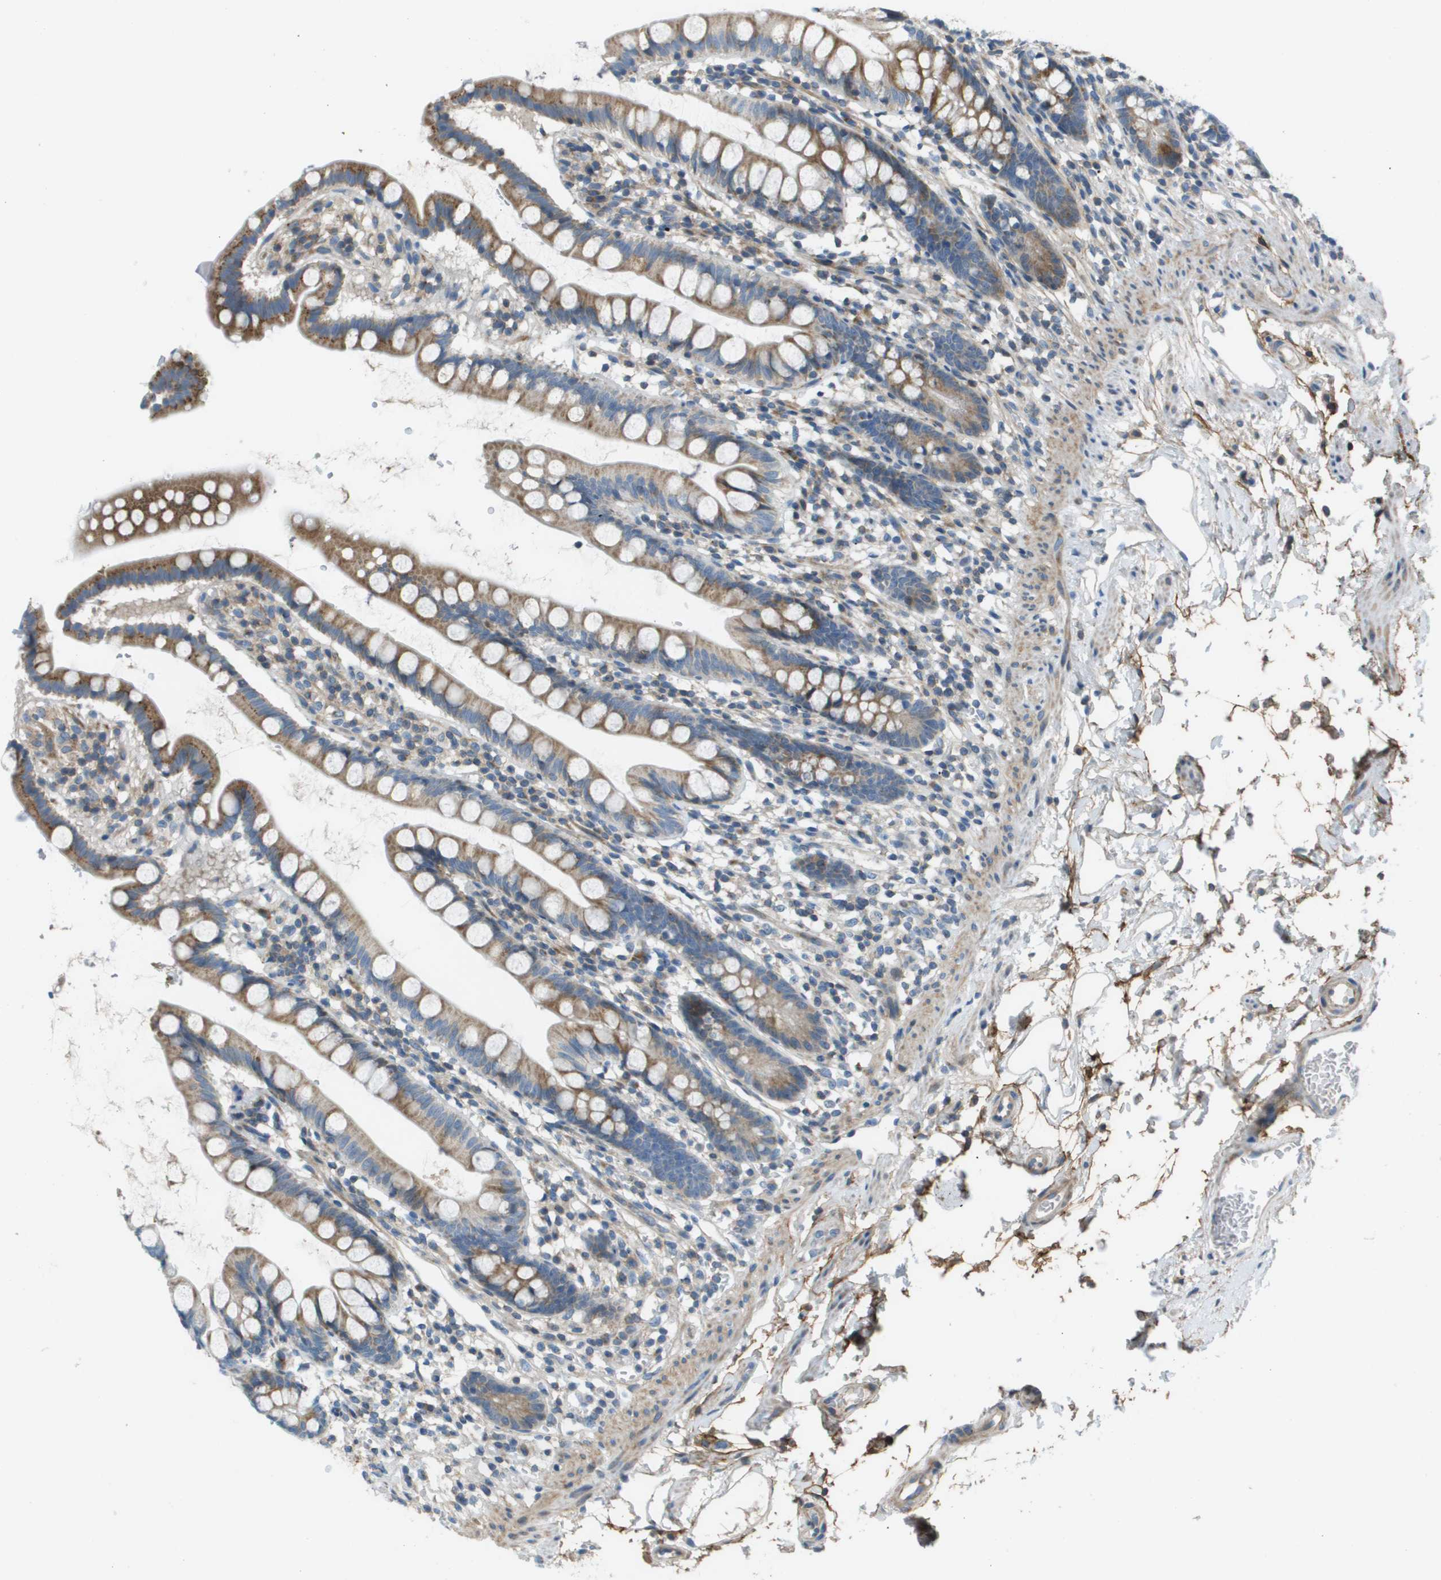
{"staining": {"intensity": "strong", "quantity": ">75%", "location": "cytoplasmic/membranous"}, "tissue": "small intestine", "cell_type": "Glandular cells", "image_type": "normal", "snomed": [{"axis": "morphology", "description": "Normal tissue, NOS"}, {"axis": "topography", "description": "Small intestine"}], "caption": "Protein staining of benign small intestine displays strong cytoplasmic/membranous staining in about >75% of glandular cells.", "gene": "GALNT6", "patient": {"sex": "female", "age": 84}}